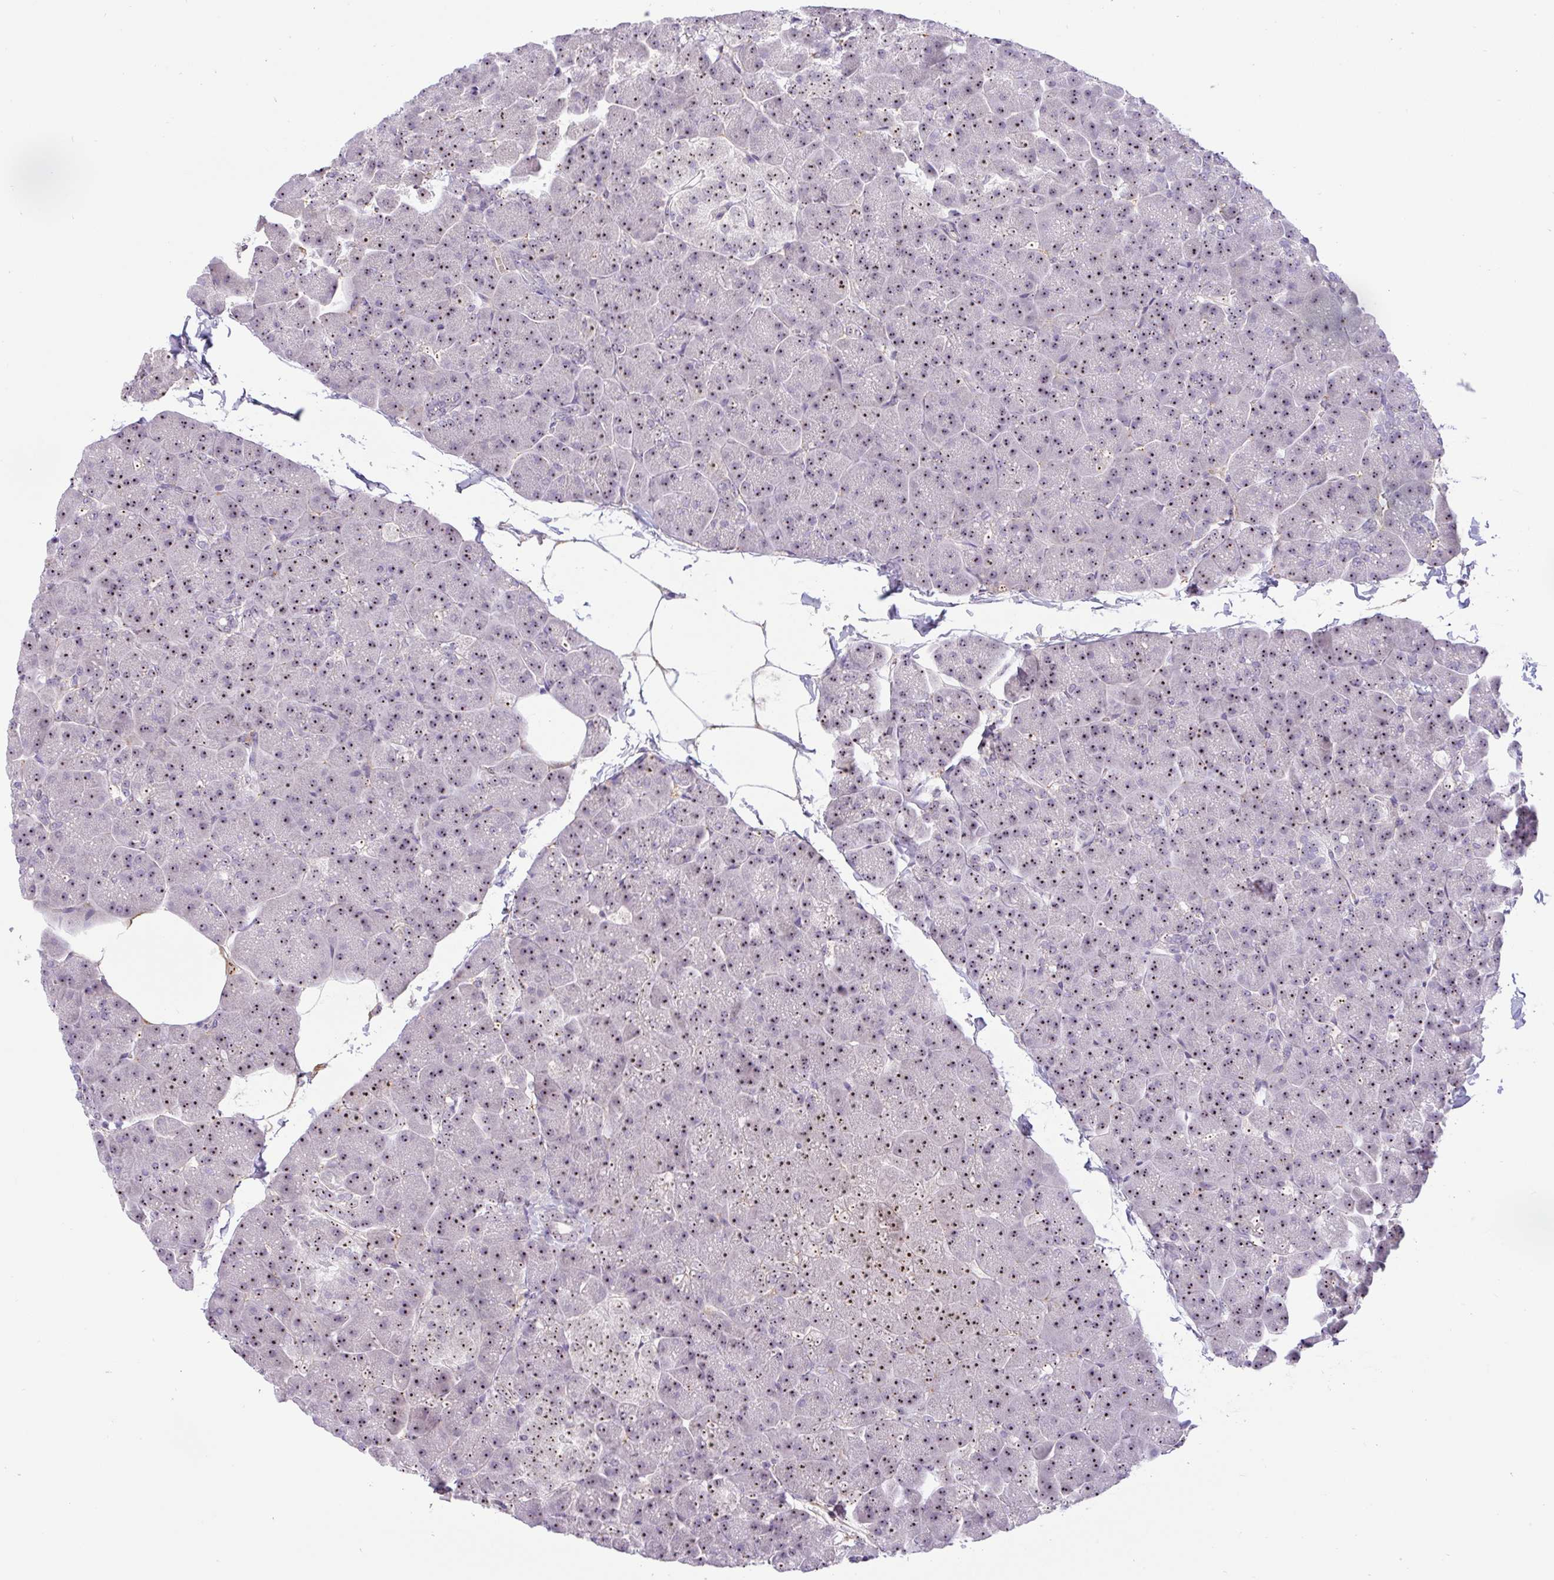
{"staining": {"intensity": "strong", "quantity": "25%-75%", "location": "nuclear"}, "tissue": "pancreas", "cell_type": "Exocrine glandular cells", "image_type": "normal", "snomed": [{"axis": "morphology", "description": "Normal tissue, NOS"}, {"axis": "topography", "description": "Pancreas"}], "caption": "Protein expression analysis of normal pancreas displays strong nuclear staining in about 25%-75% of exocrine glandular cells. The staining was performed using DAB (3,3'-diaminobenzidine) to visualize the protein expression in brown, while the nuclei were stained in blue with hematoxylin (Magnification: 20x).", "gene": "MXRA8", "patient": {"sex": "male", "age": 35}}